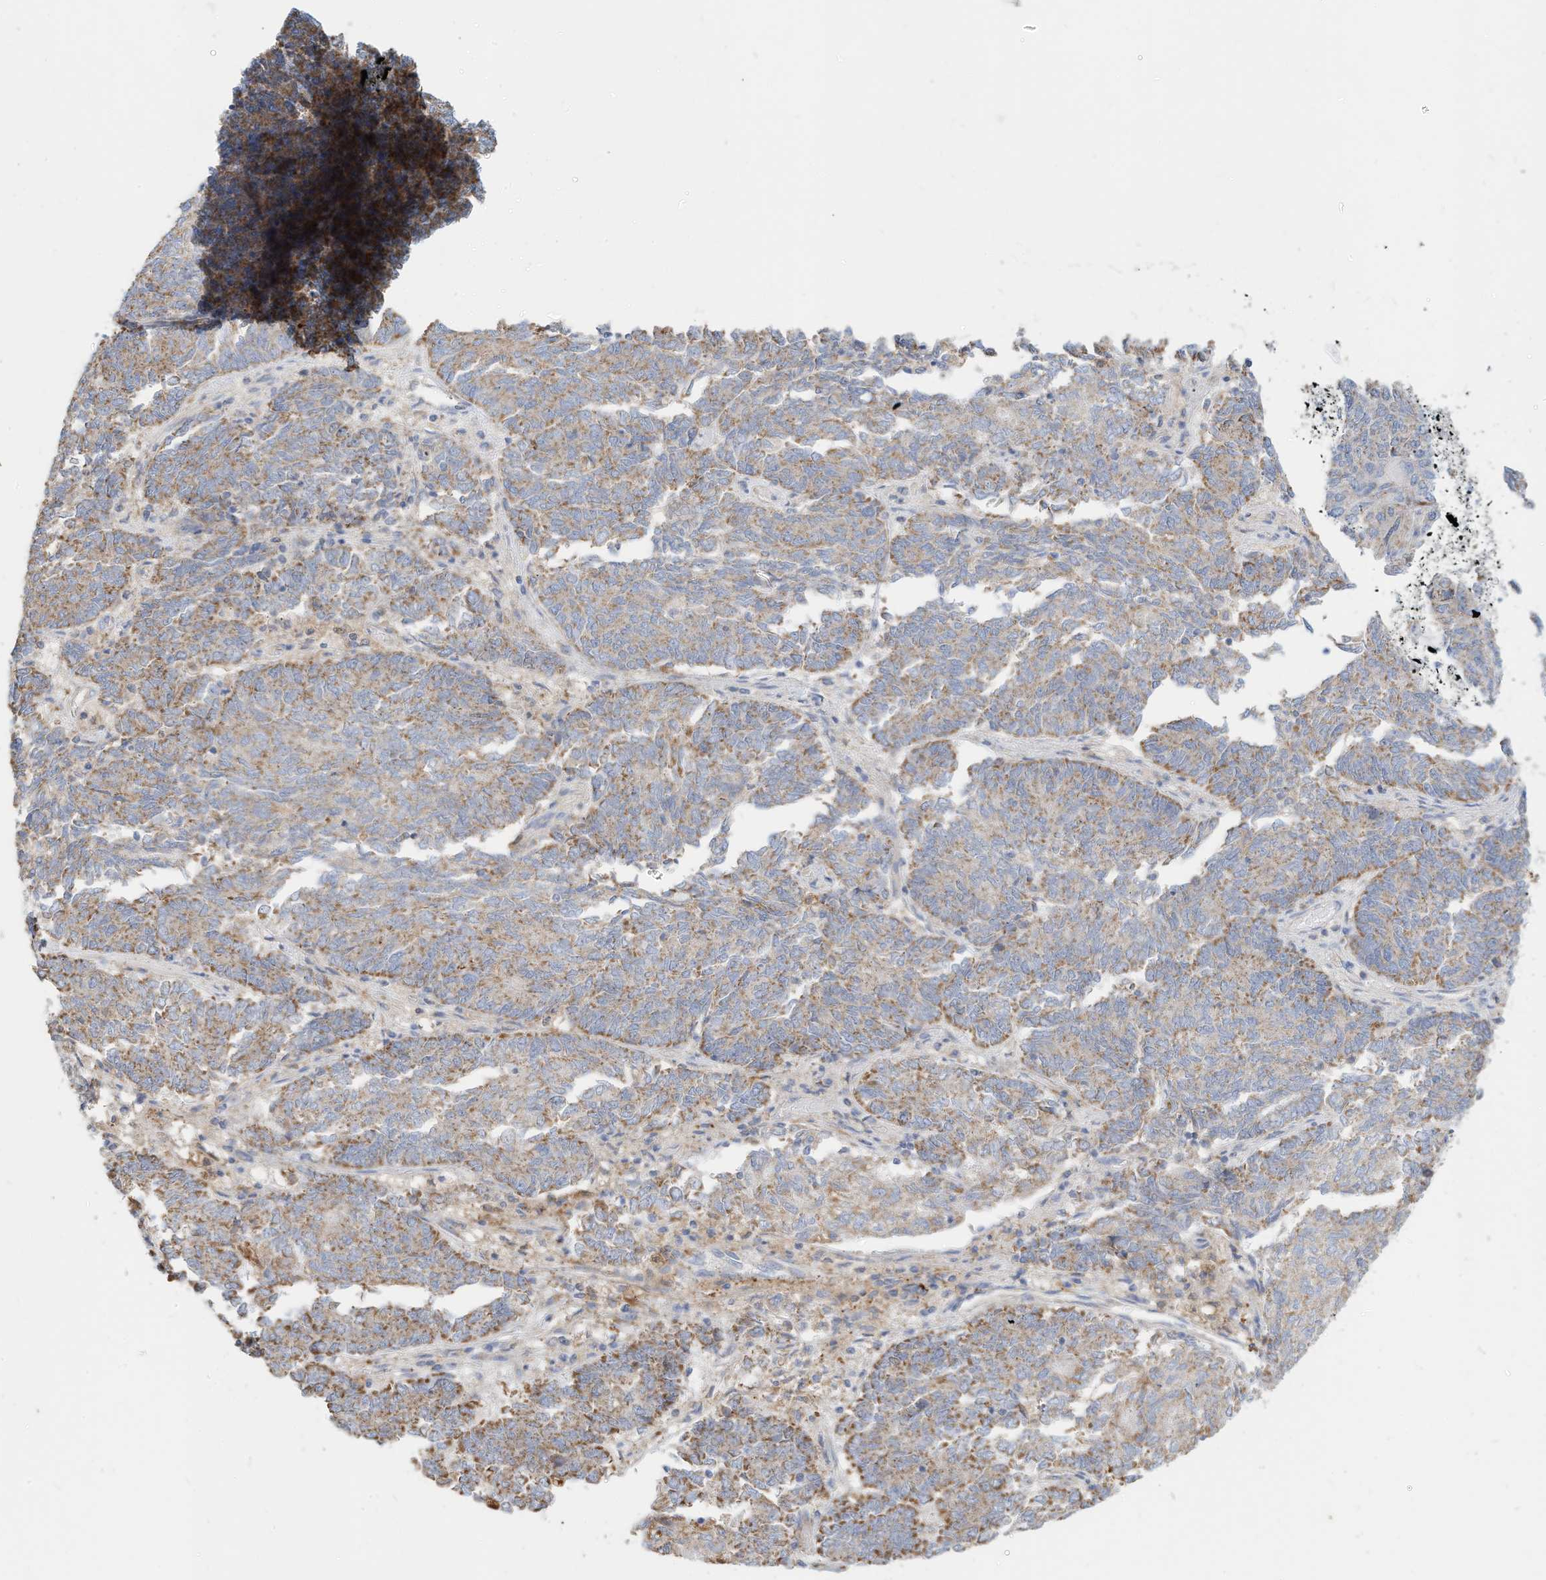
{"staining": {"intensity": "moderate", "quantity": ">75%", "location": "cytoplasmic/membranous"}, "tissue": "endometrial cancer", "cell_type": "Tumor cells", "image_type": "cancer", "snomed": [{"axis": "morphology", "description": "Adenocarcinoma, NOS"}, {"axis": "topography", "description": "Endometrium"}], "caption": "Immunohistochemistry (IHC) (DAB (3,3'-diaminobenzidine)) staining of endometrial adenocarcinoma displays moderate cytoplasmic/membranous protein staining in approximately >75% of tumor cells. (brown staining indicates protein expression, while blue staining denotes nuclei).", "gene": "RHOH", "patient": {"sex": "female", "age": 80}}